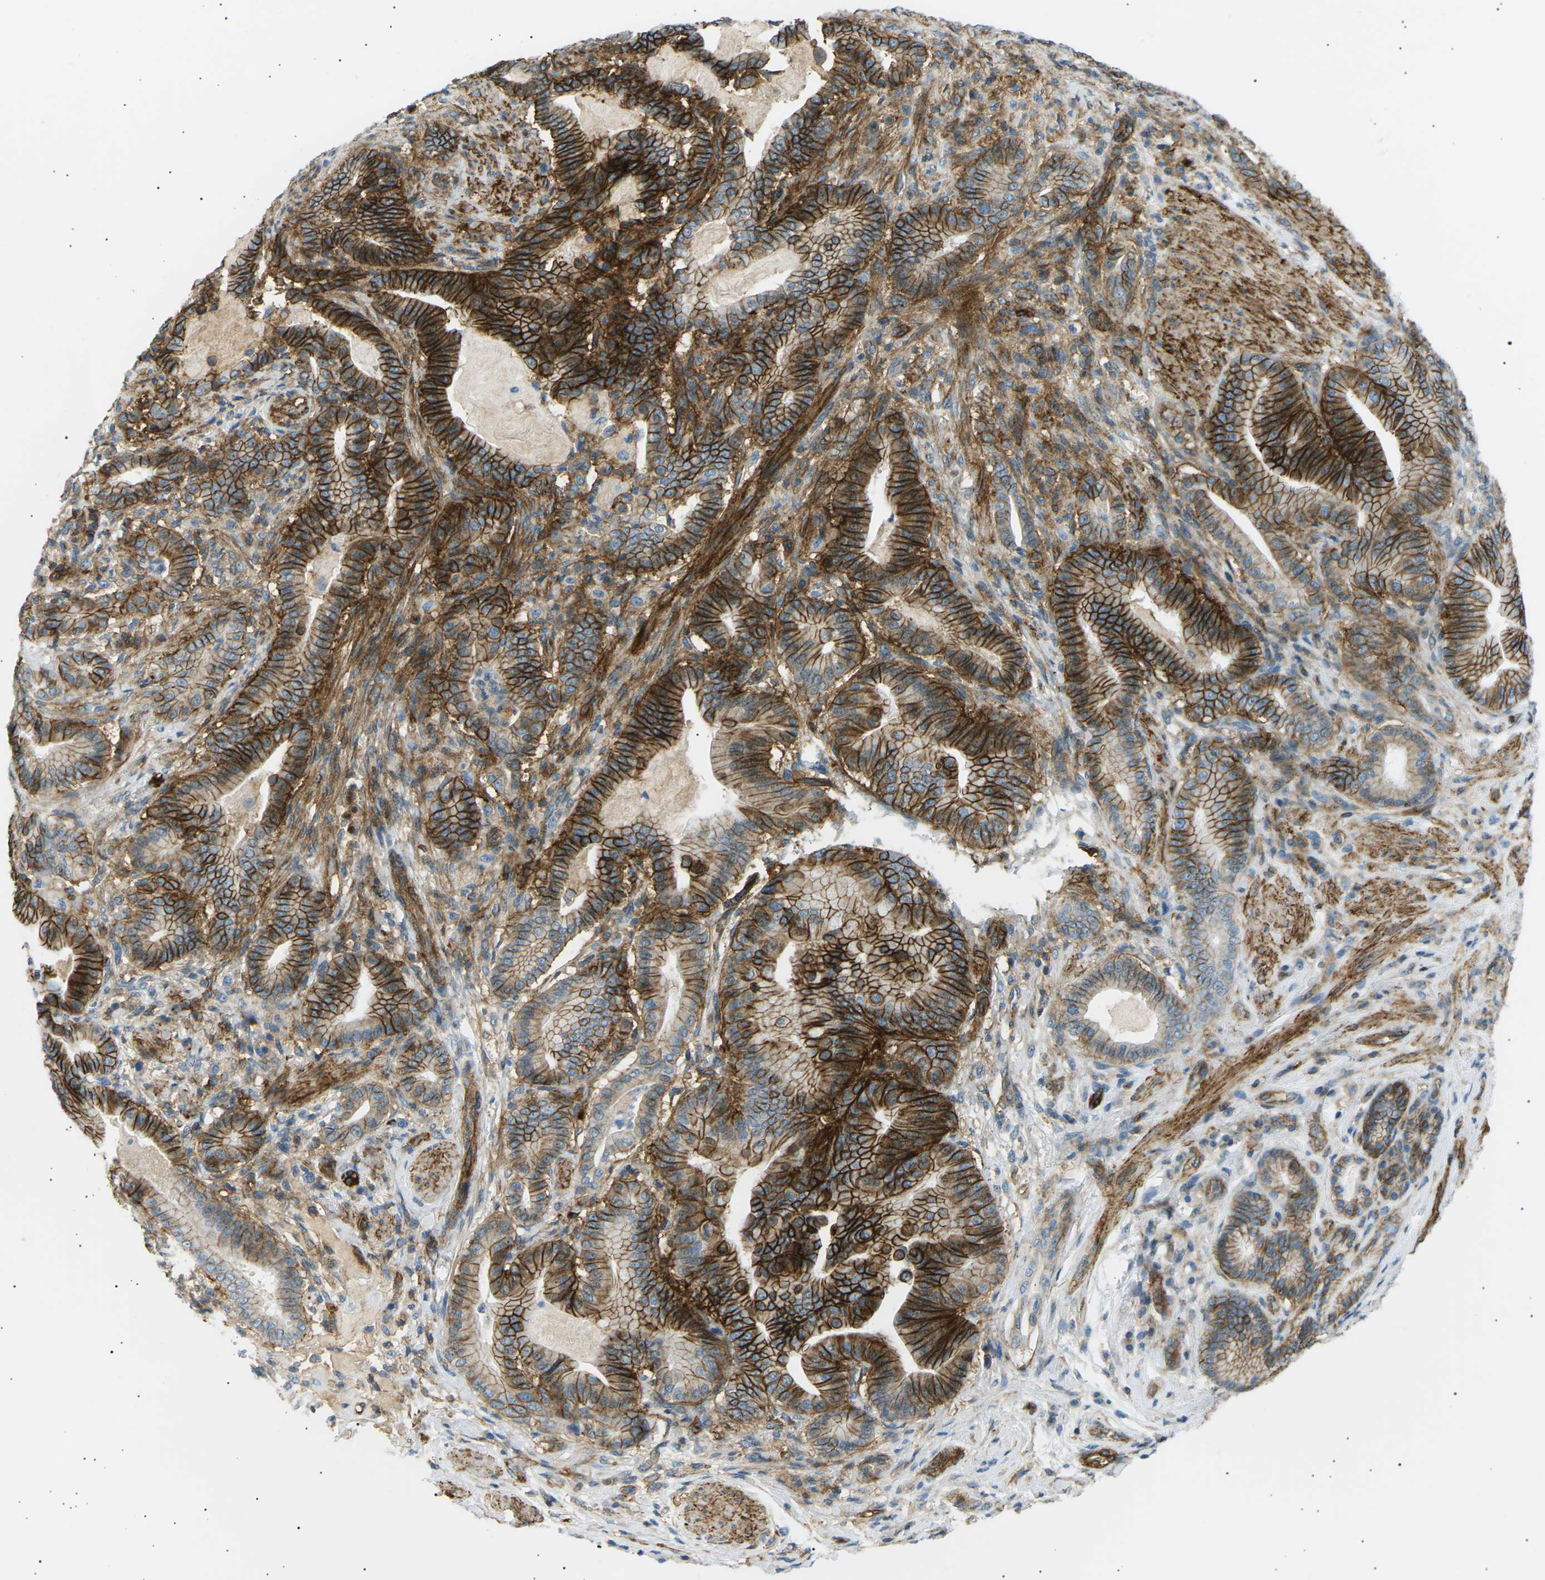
{"staining": {"intensity": "strong", "quantity": ">75%", "location": "cytoplasmic/membranous"}, "tissue": "pancreatic cancer", "cell_type": "Tumor cells", "image_type": "cancer", "snomed": [{"axis": "morphology", "description": "Normal tissue, NOS"}, {"axis": "morphology", "description": "Adenocarcinoma, NOS"}, {"axis": "topography", "description": "Pancreas"}], "caption": "Immunohistochemistry (IHC) of human pancreatic adenocarcinoma displays high levels of strong cytoplasmic/membranous positivity in about >75% of tumor cells.", "gene": "ATP2B4", "patient": {"sex": "male", "age": 63}}